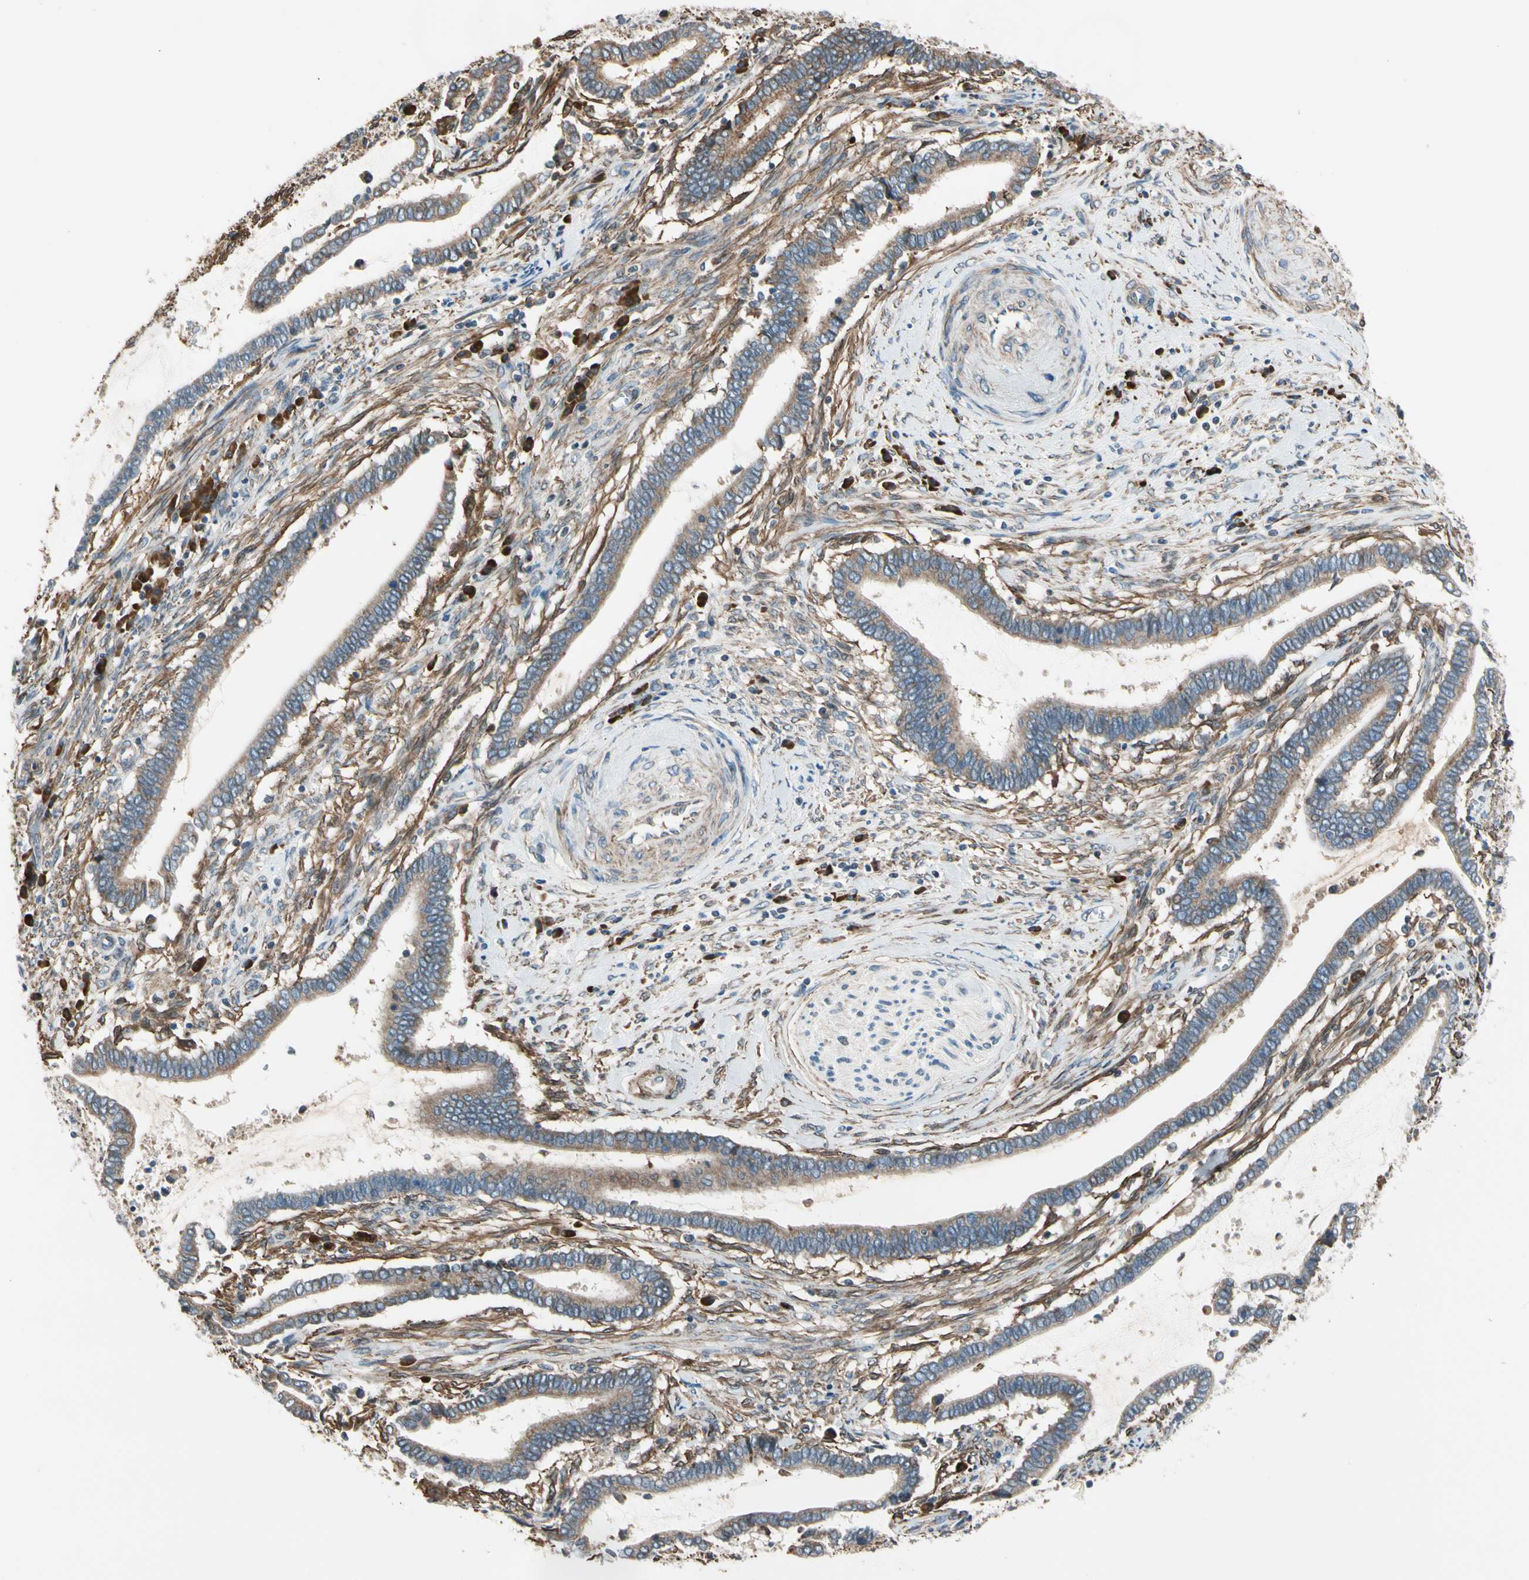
{"staining": {"intensity": "moderate", "quantity": ">75%", "location": "cytoplasmic/membranous"}, "tissue": "cervical cancer", "cell_type": "Tumor cells", "image_type": "cancer", "snomed": [{"axis": "morphology", "description": "Adenocarcinoma, NOS"}, {"axis": "topography", "description": "Cervix"}], "caption": "Protein expression analysis of human cervical adenocarcinoma reveals moderate cytoplasmic/membranous positivity in about >75% of tumor cells.", "gene": "LIMK2", "patient": {"sex": "female", "age": 44}}